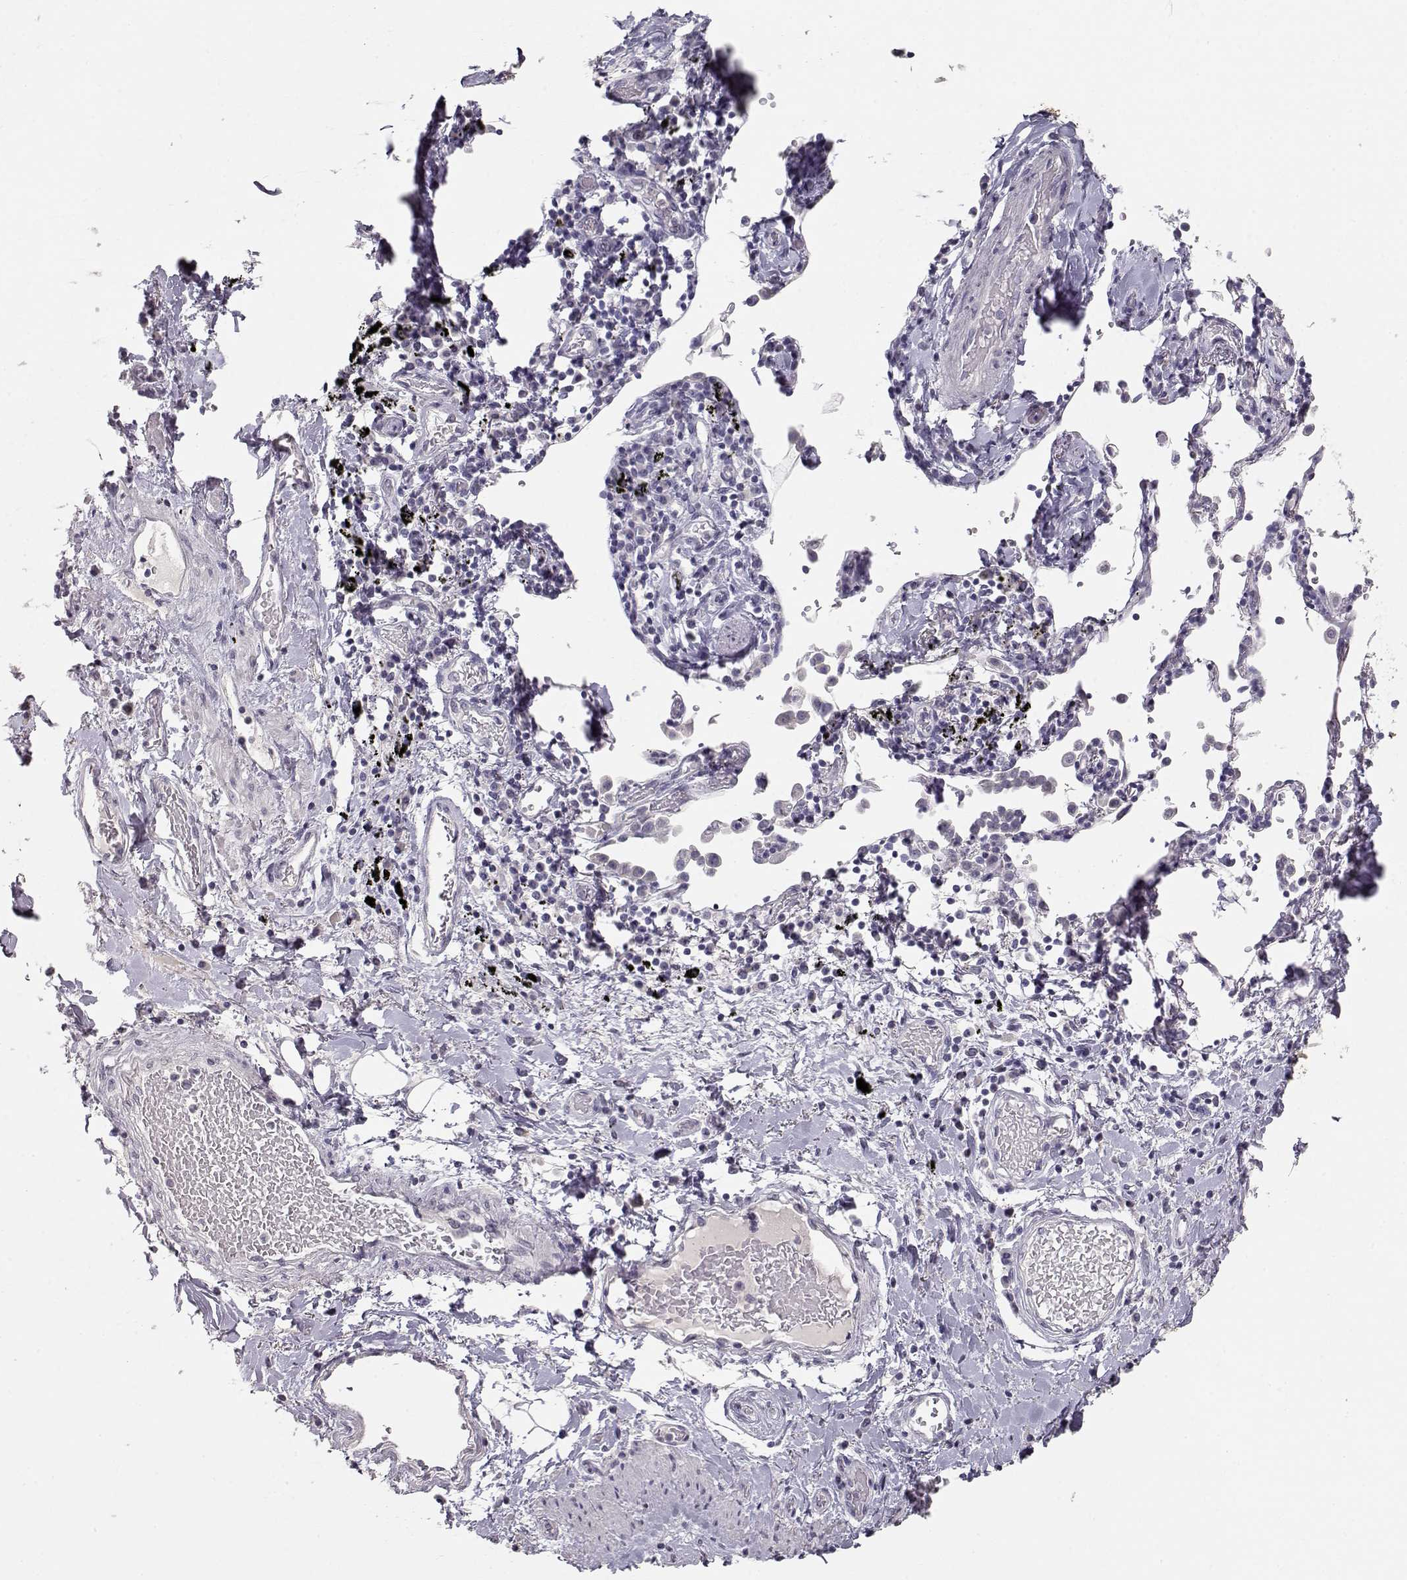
{"staining": {"intensity": "negative", "quantity": "none", "location": "none"}, "tissue": "lung cancer", "cell_type": "Tumor cells", "image_type": "cancer", "snomed": [{"axis": "morphology", "description": "Squamous cell carcinoma, NOS"}, {"axis": "topography", "description": "Lung"}], "caption": "Human squamous cell carcinoma (lung) stained for a protein using IHC exhibits no expression in tumor cells.", "gene": "TKTL1", "patient": {"sex": "male", "age": 57}}